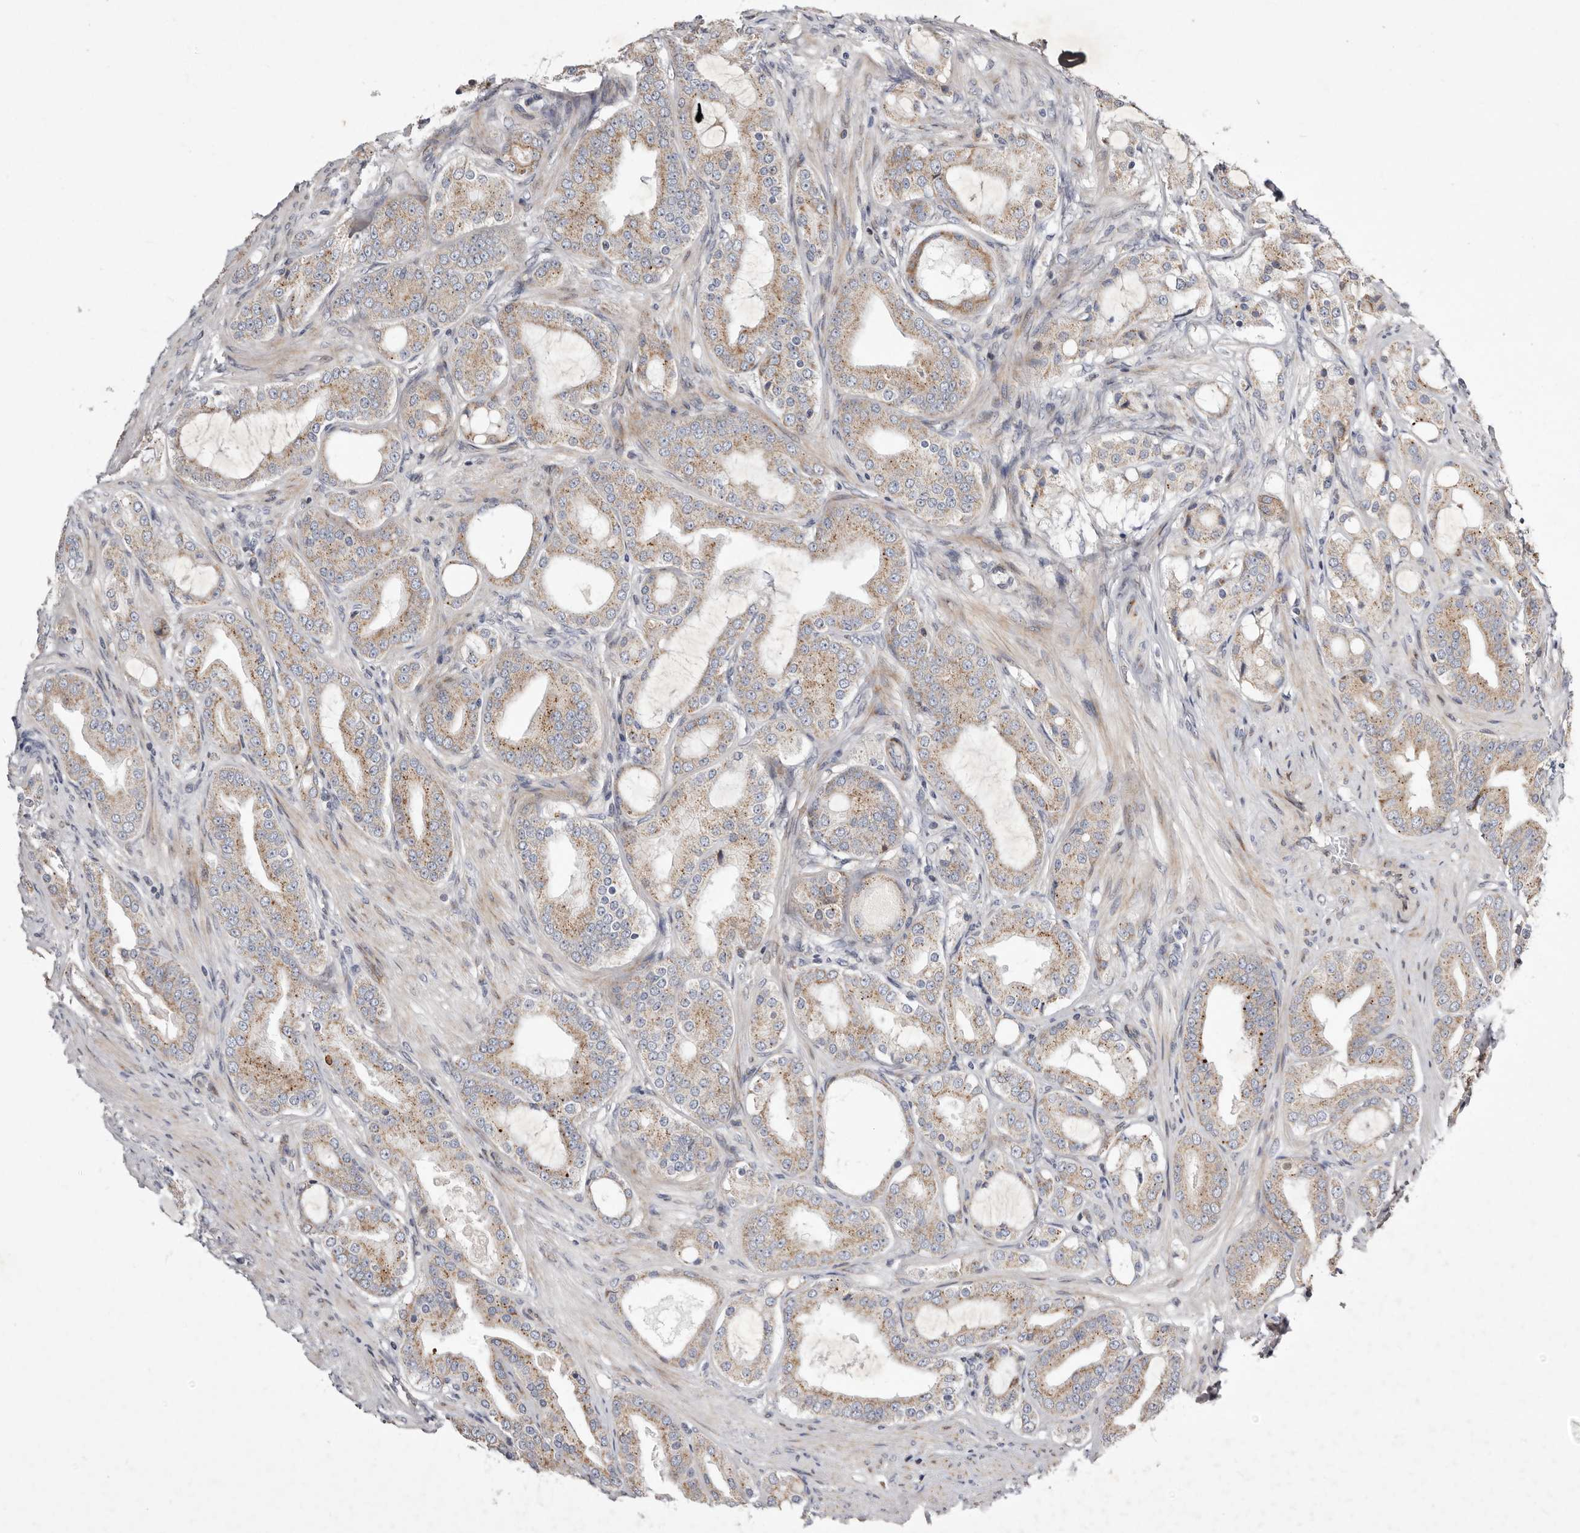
{"staining": {"intensity": "moderate", "quantity": ">75%", "location": "cytoplasmic/membranous"}, "tissue": "prostate cancer", "cell_type": "Tumor cells", "image_type": "cancer", "snomed": [{"axis": "morphology", "description": "Adenocarcinoma, High grade"}, {"axis": "topography", "description": "Prostate"}], "caption": "The photomicrograph shows staining of prostate adenocarcinoma (high-grade), revealing moderate cytoplasmic/membranous protein expression (brown color) within tumor cells.", "gene": "TIMM17B", "patient": {"sex": "male", "age": 60}}